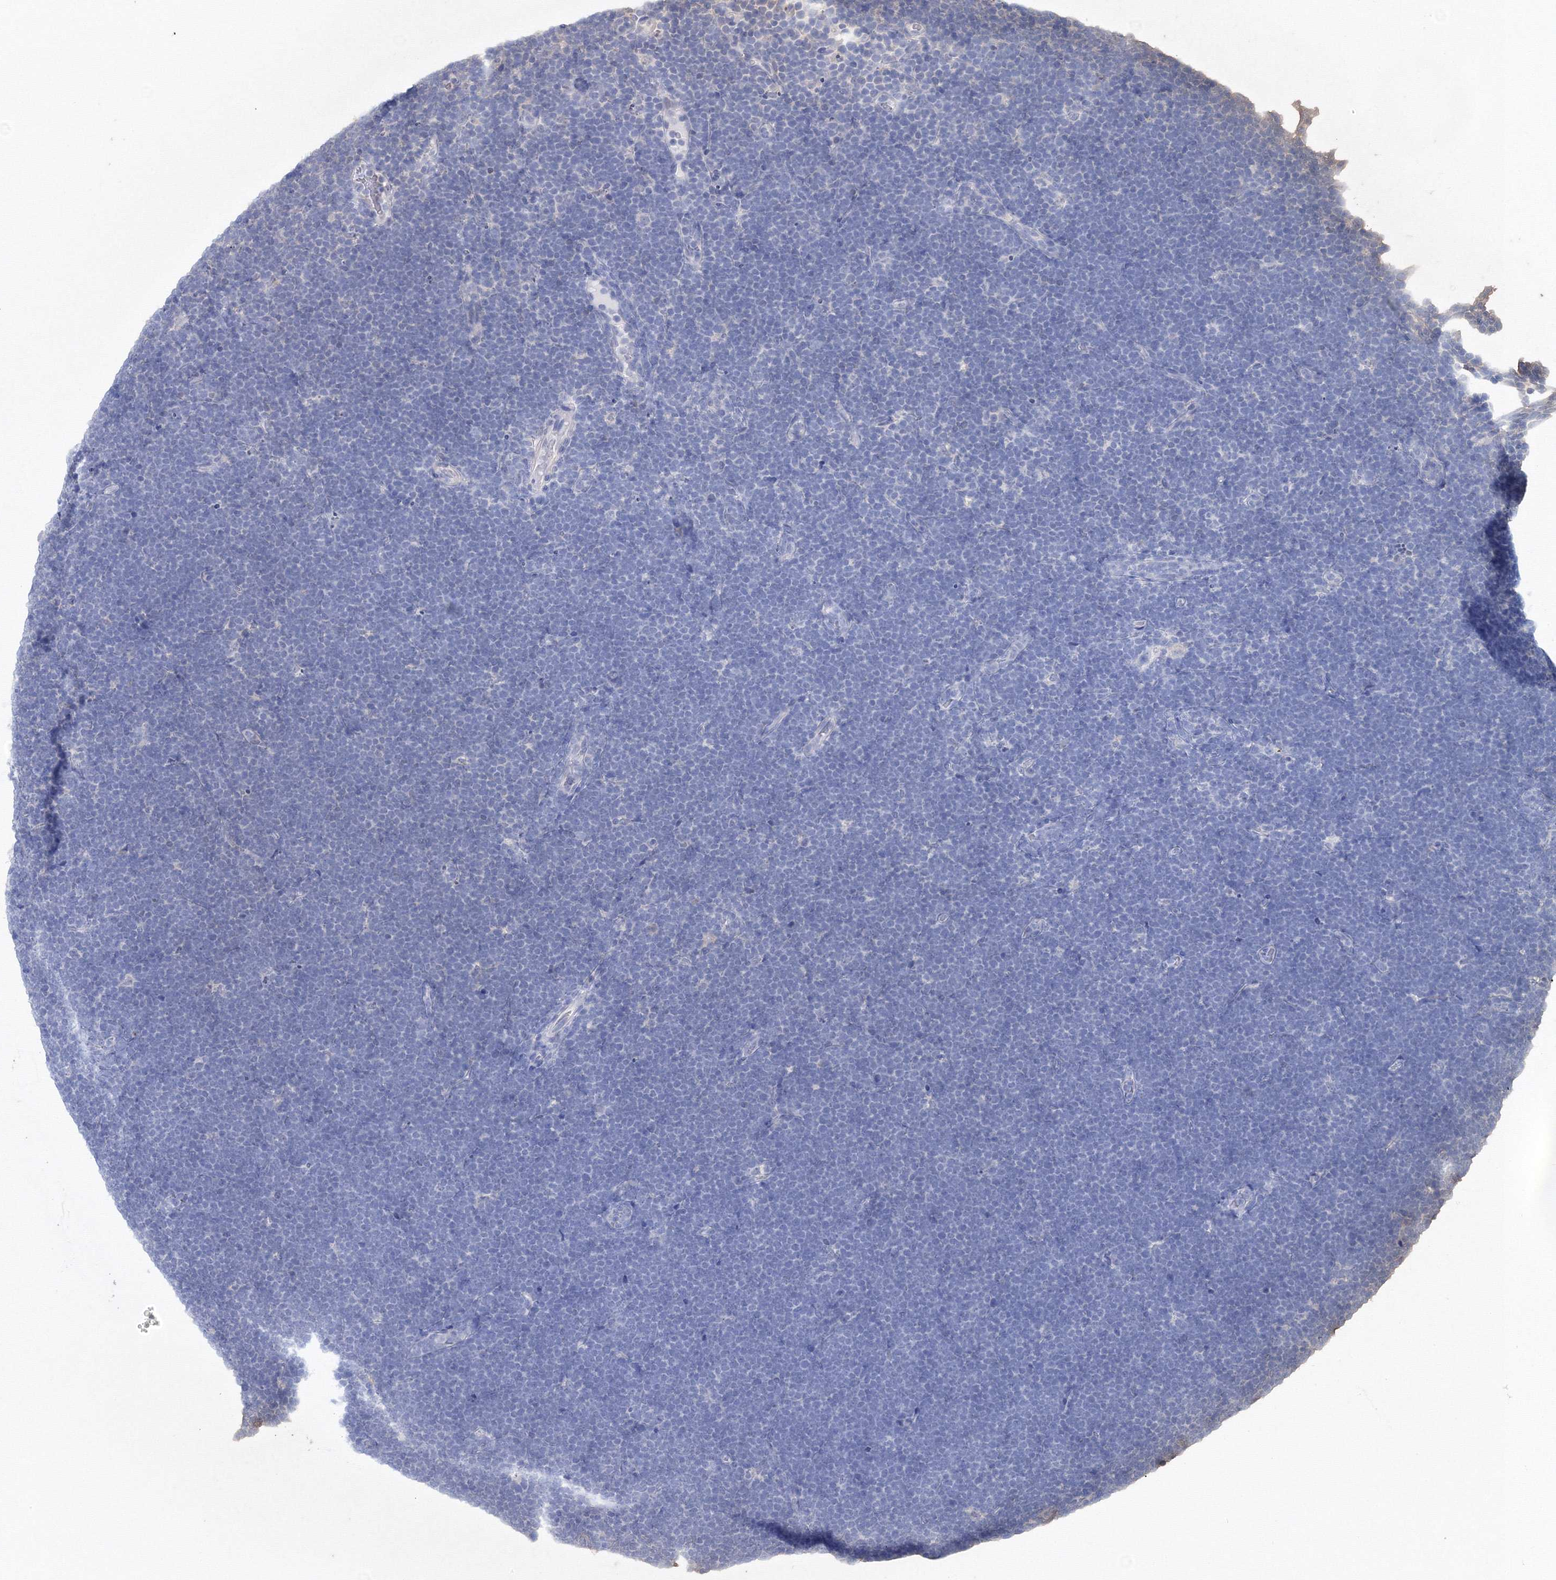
{"staining": {"intensity": "negative", "quantity": "none", "location": "none"}, "tissue": "lymphoma", "cell_type": "Tumor cells", "image_type": "cancer", "snomed": [{"axis": "morphology", "description": "Malignant lymphoma, non-Hodgkin's type, High grade"}, {"axis": "topography", "description": "Lymph node"}], "caption": "This is a image of IHC staining of high-grade malignant lymphoma, non-Hodgkin's type, which shows no staining in tumor cells.", "gene": "PPP2R2B", "patient": {"sex": "male", "age": 13}}